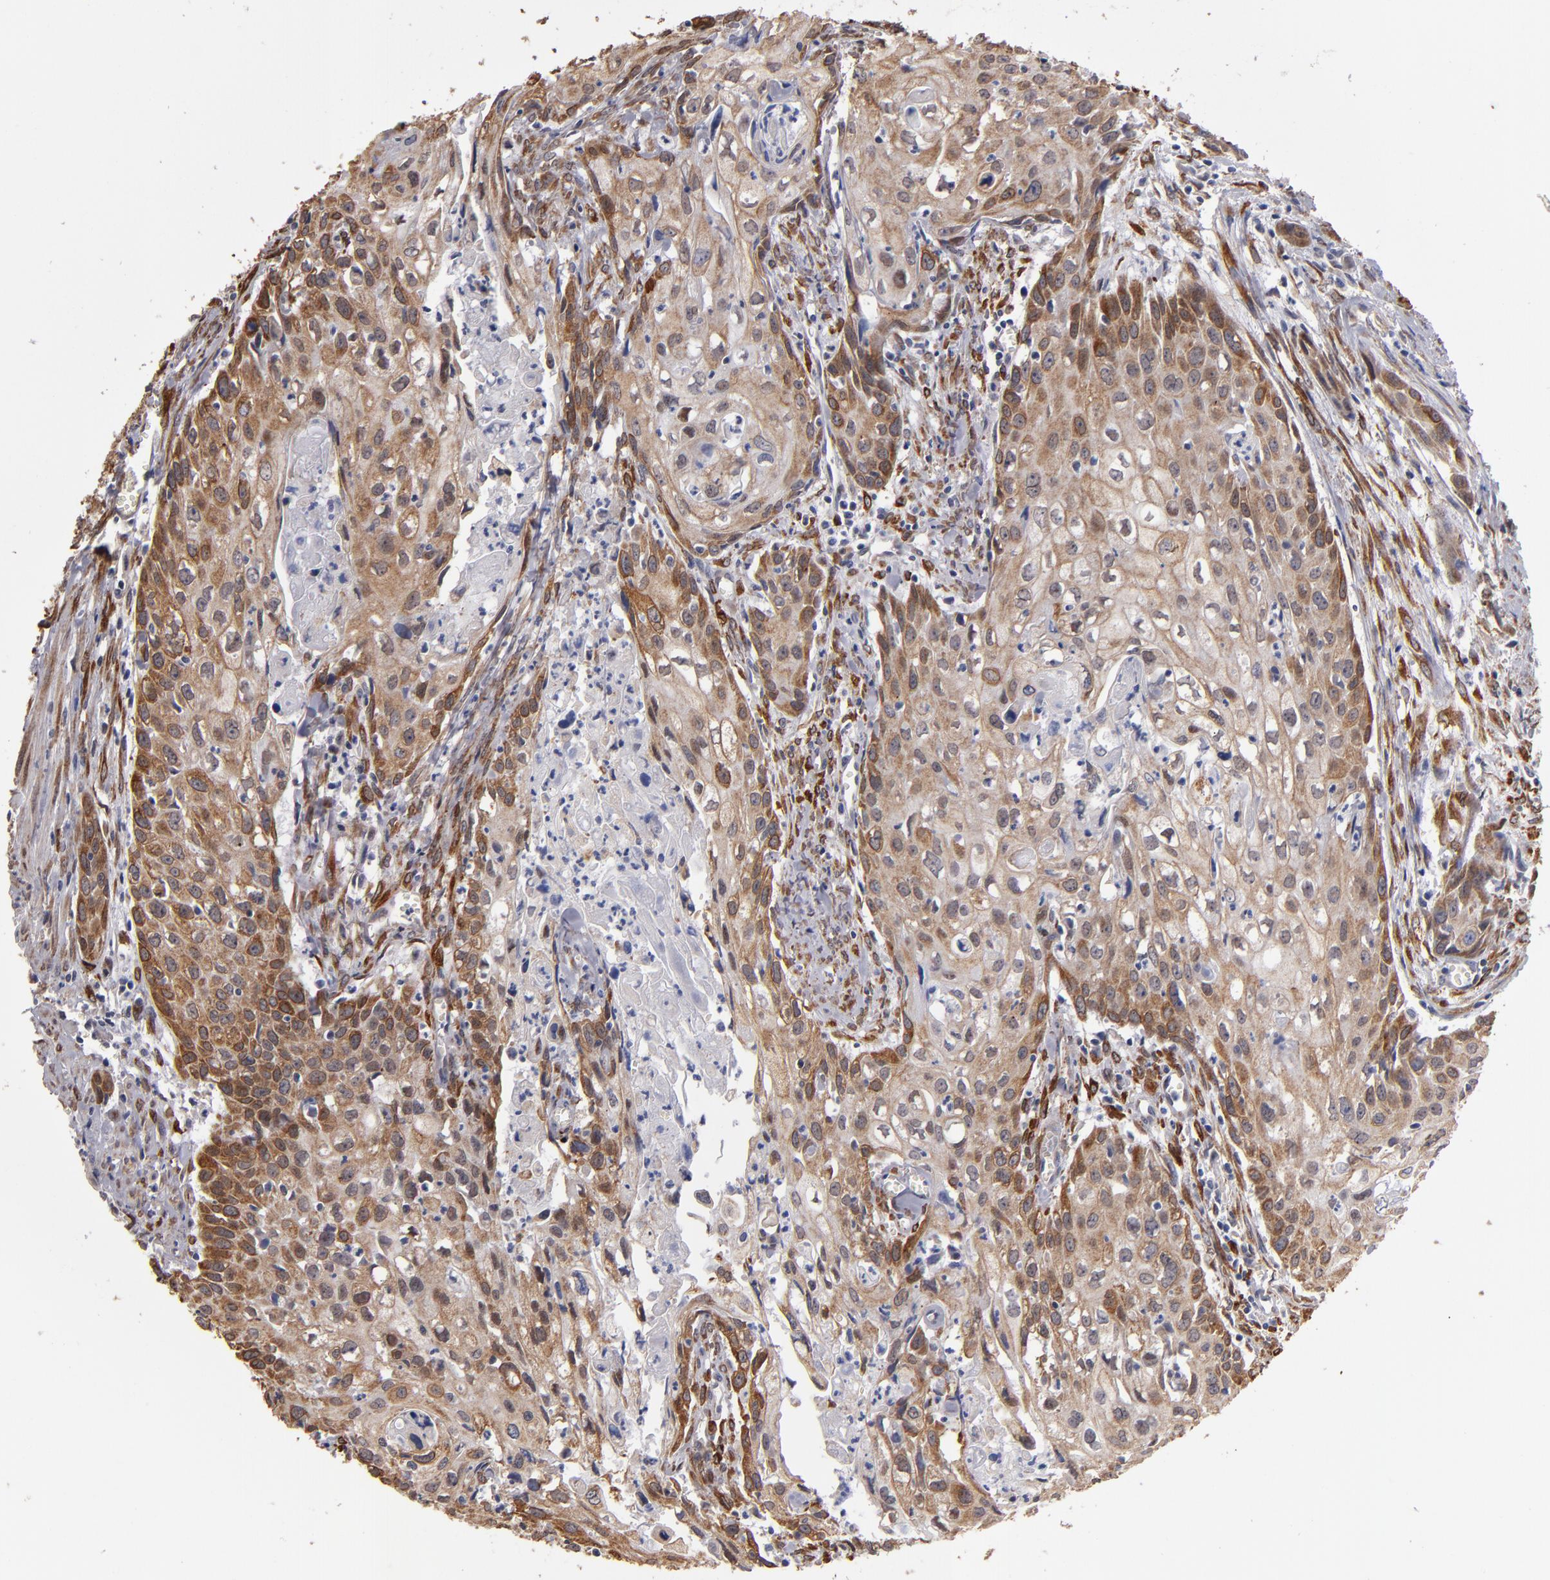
{"staining": {"intensity": "moderate", "quantity": "25%-75%", "location": "cytoplasmic/membranous"}, "tissue": "urothelial cancer", "cell_type": "Tumor cells", "image_type": "cancer", "snomed": [{"axis": "morphology", "description": "Urothelial carcinoma, High grade"}, {"axis": "topography", "description": "Urinary bladder"}], "caption": "A histopathology image of high-grade urothelial carcinoma stained for a protein shows moderate cytoplasmic/membranous brown staining in tumor cells. (IHC, brightfield microscopy, high magnification).", "gene": "PGRMC1", "patient": {"sex": "male", "age": 54}}